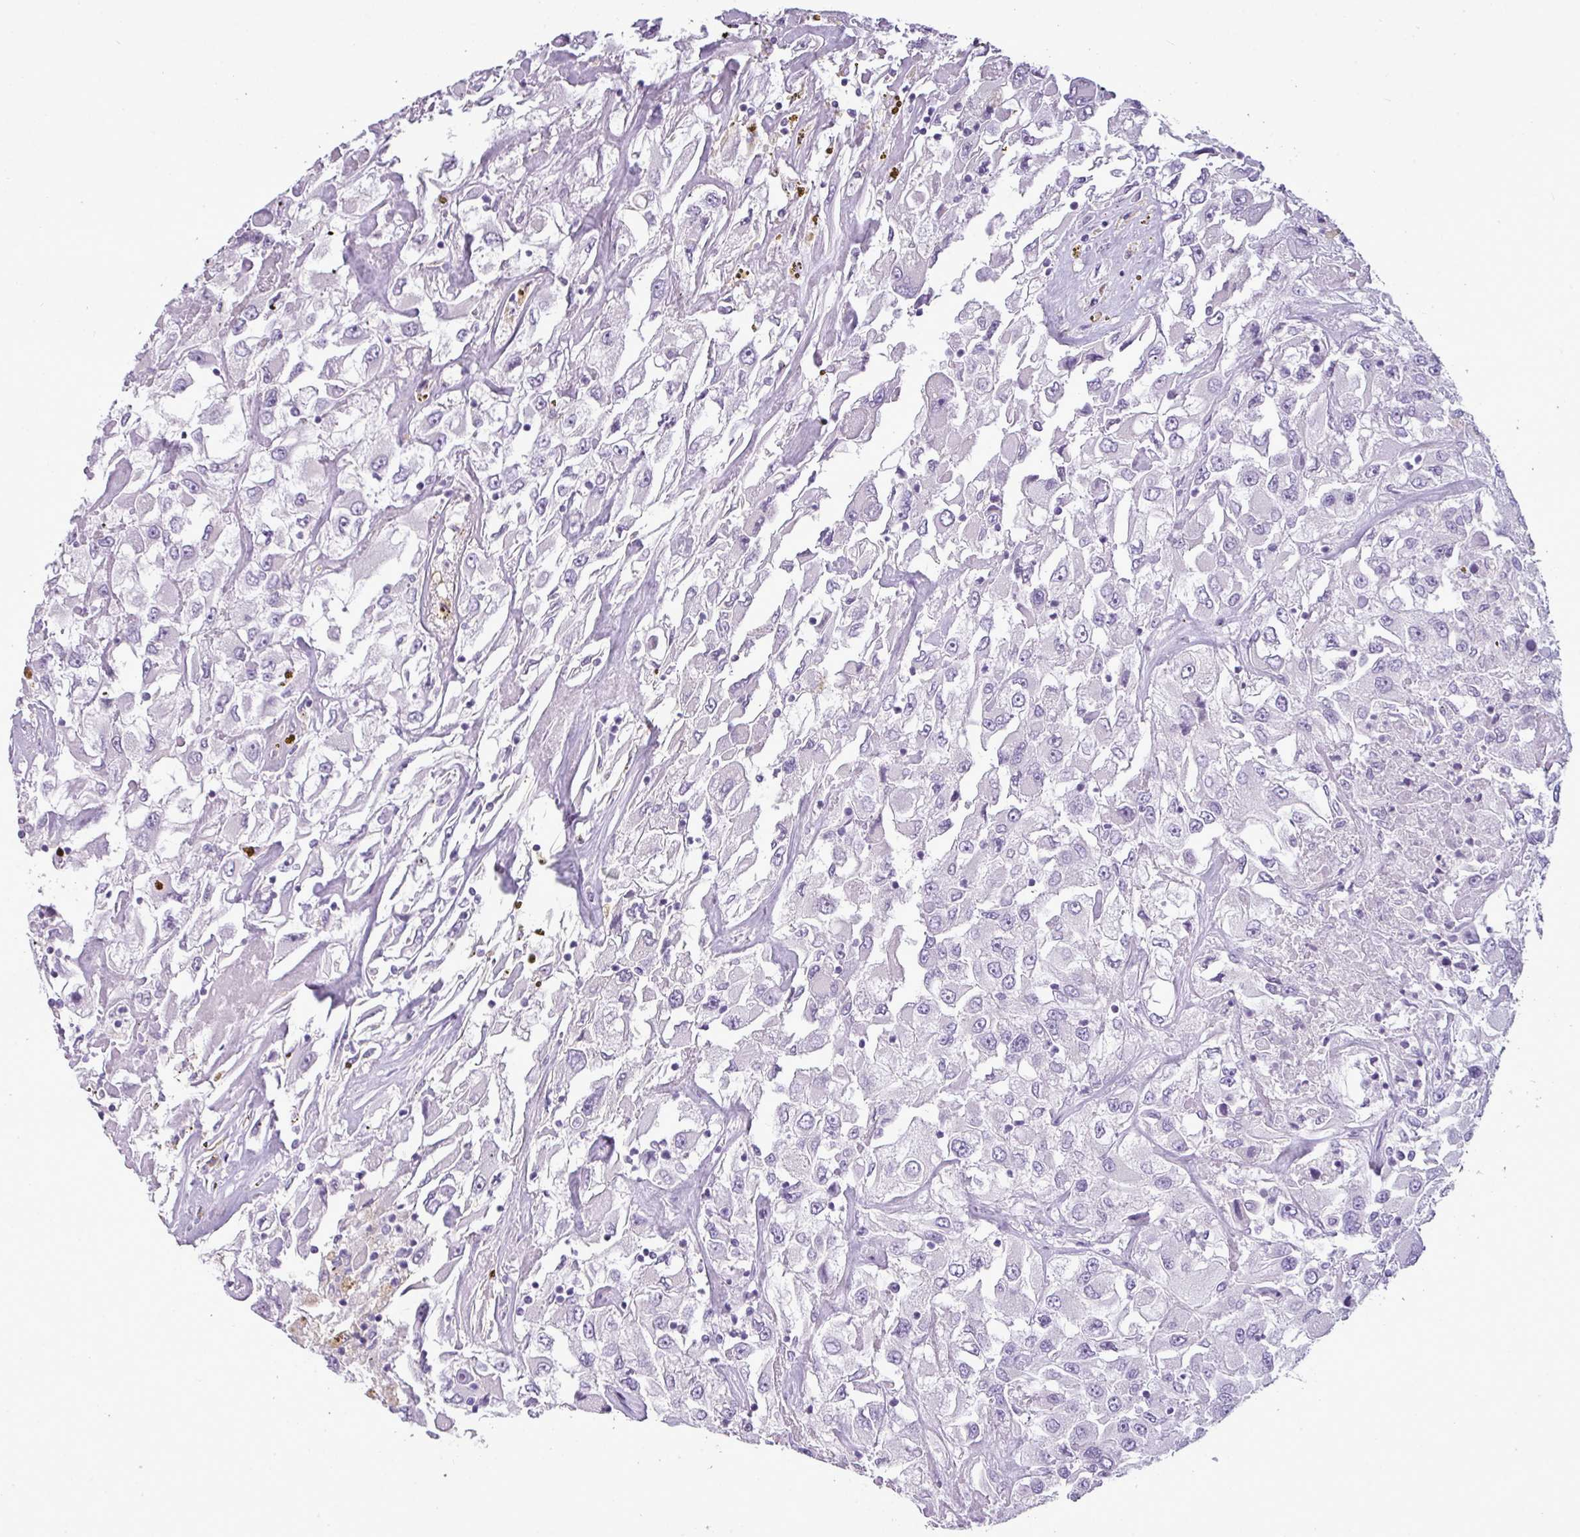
{"staining": {"intensity": "negative", "quantity": "none", "location": "none"}, "tissue": "renal cancer", "cell_type": "Tumor cells", "image_type": "cancer", "snomed": [{"axis": "morphology", "description": "Adenocarcinoma, NOS"}, {"axis": "topography", "description": "Kidney"}], "caption": "This is a micrograph of IHC staining of renal cancer, which shows no expression in tumor cells. The staining was performed using DAB (3,3'-diaminobenzidine) to visualize the protein expression in brown, while the nuclei were stained in blue with hematoxylin (Magnification: 20x).", "gene": "TMEM91", "patient": {"sex": "female", "age": 52}}